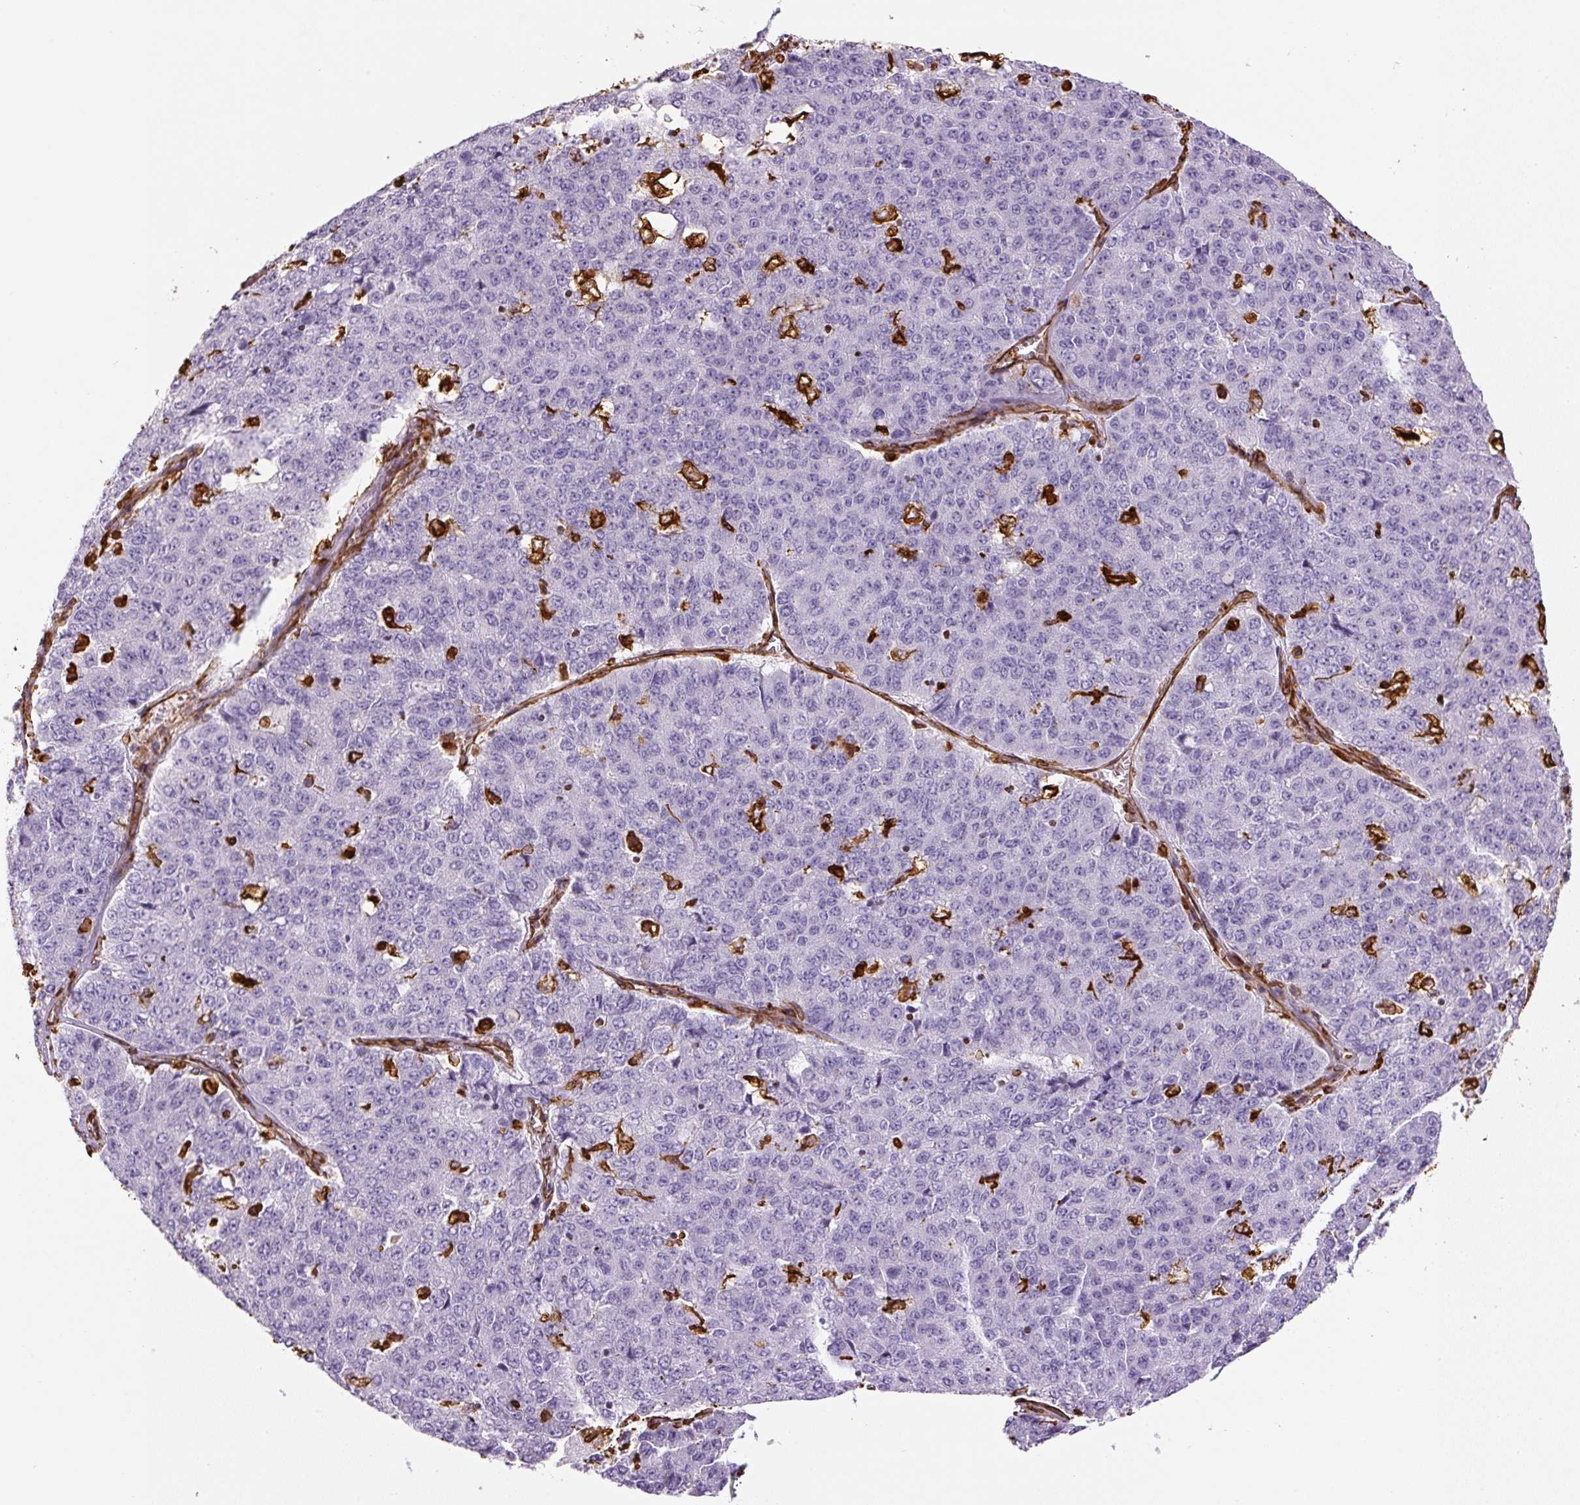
{"staining": {"intensity": "negative", "quantity": "none", "location": "none"}, "tissue": "pancreatic cancer", "cell_type": "Tumor cells", "image_type": "cancer", "snomed": [{"axis": "morphology", "description": "Adenocarcinoma, NOS"}, {"axis": "topography", "description": "Pancreas"}], "caption": "Adenocarcinoma (pancreatic) stained for a protein using immunohistochemistry (IHC) displays no expression tumor cells.", "gene": "VIM", "patient": {"sex": "male", "age": 50}}